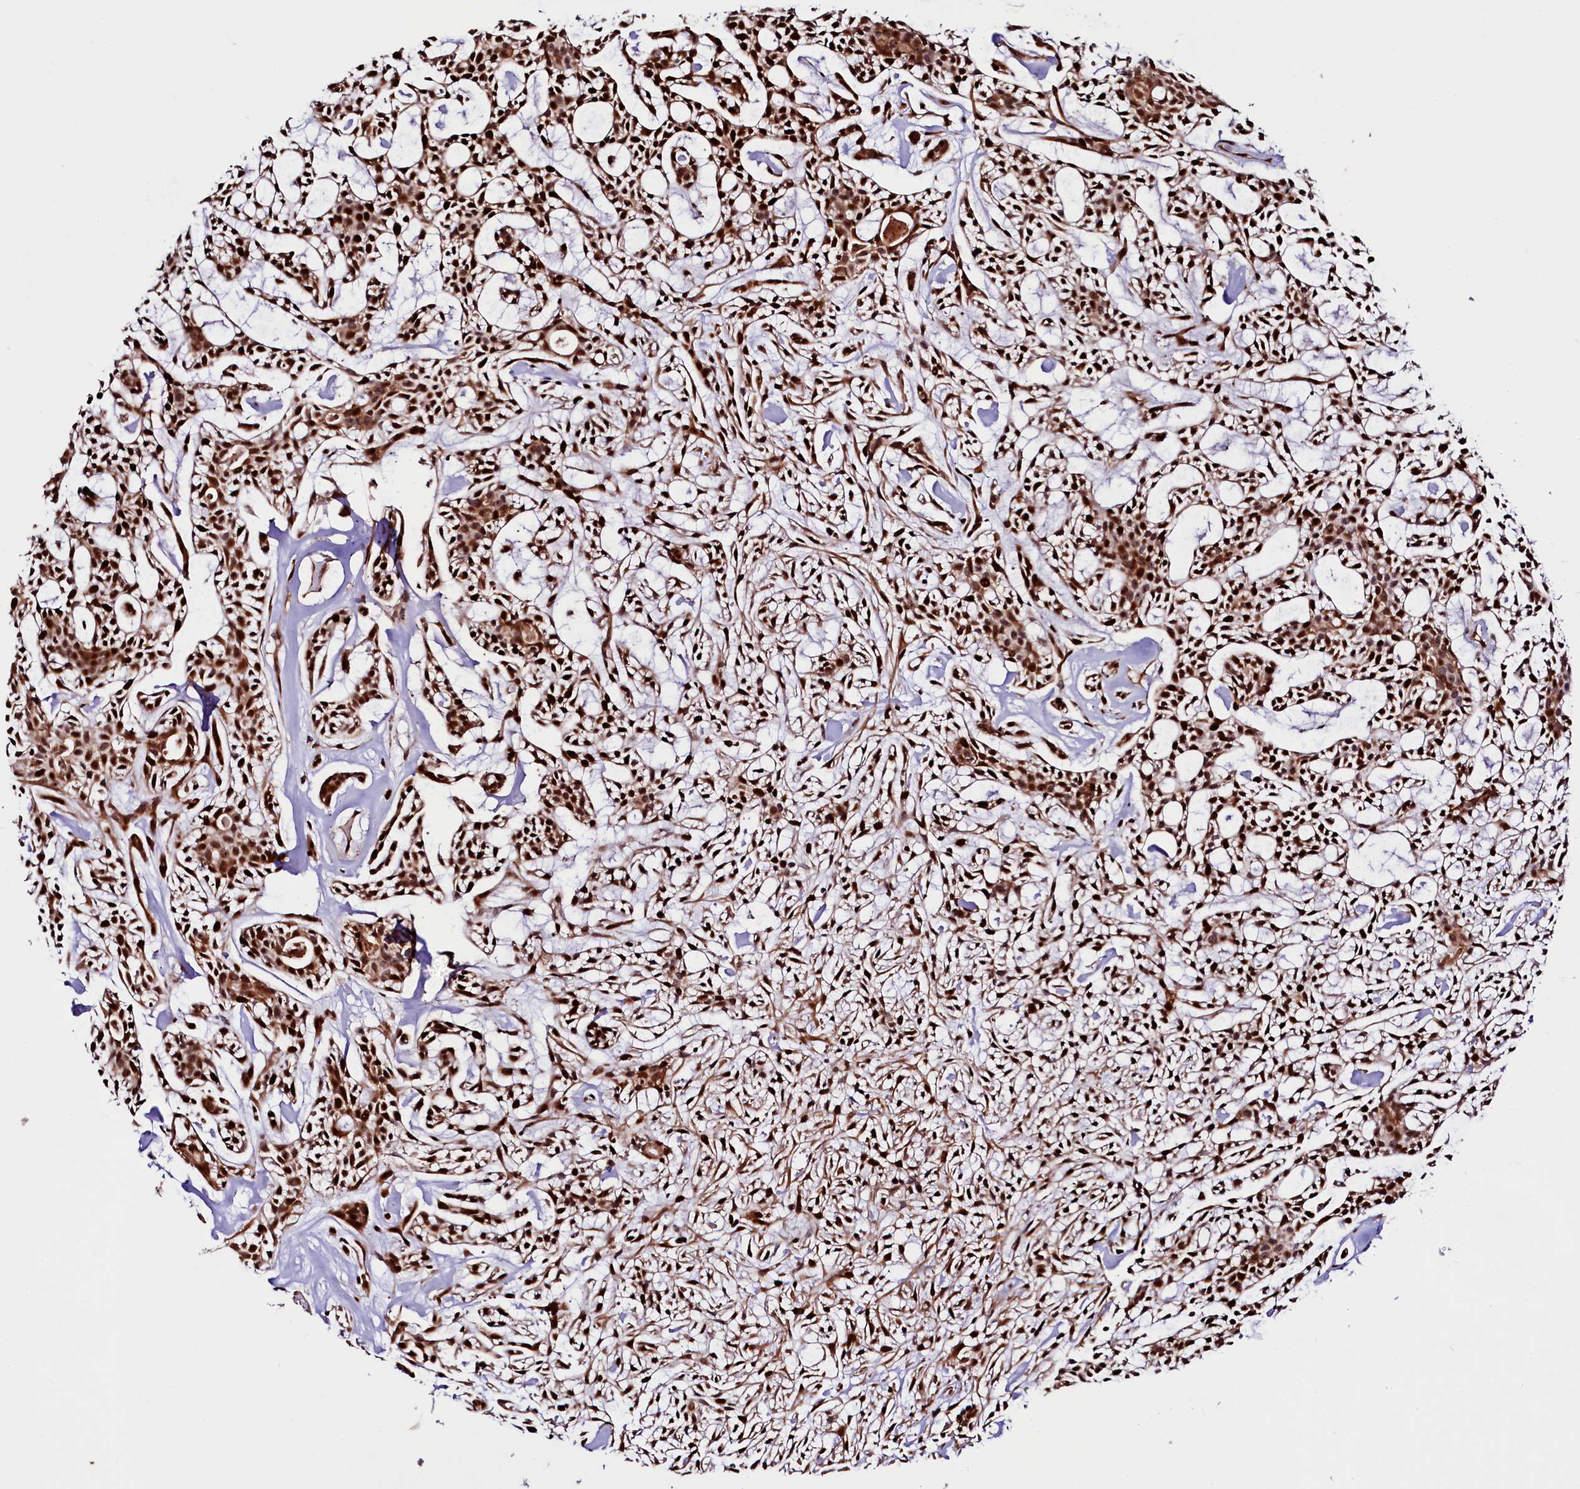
{"staining": {"intensity": "strong", "quantity": ">75%", "location": "cytoplasmic/membranous,nuclear"}, "tissue": "head and neck cancer", "cell_type": "Tumor cells", "image_type": "cancer", "snomed": [{"axis": "morphology", "description": "Adenocarcinoma, NOS"}, {"axis": "topography", "description": "Salivary gland"}, {"axis": "topography", "description": "Head-Neck"}], "caption": "Protein positivity by IHC reveals strong cytoplasmic/membranous and nuclear expression in about >75% of tumor cells in adenocarcinoma (head and neck). (Stains: DAB in brown, nuclei in blue, Microscopy: brightfield microscopy at high magnification).", "gene": "TRMT112", "patient": {"sex": "male", "age": 55}}